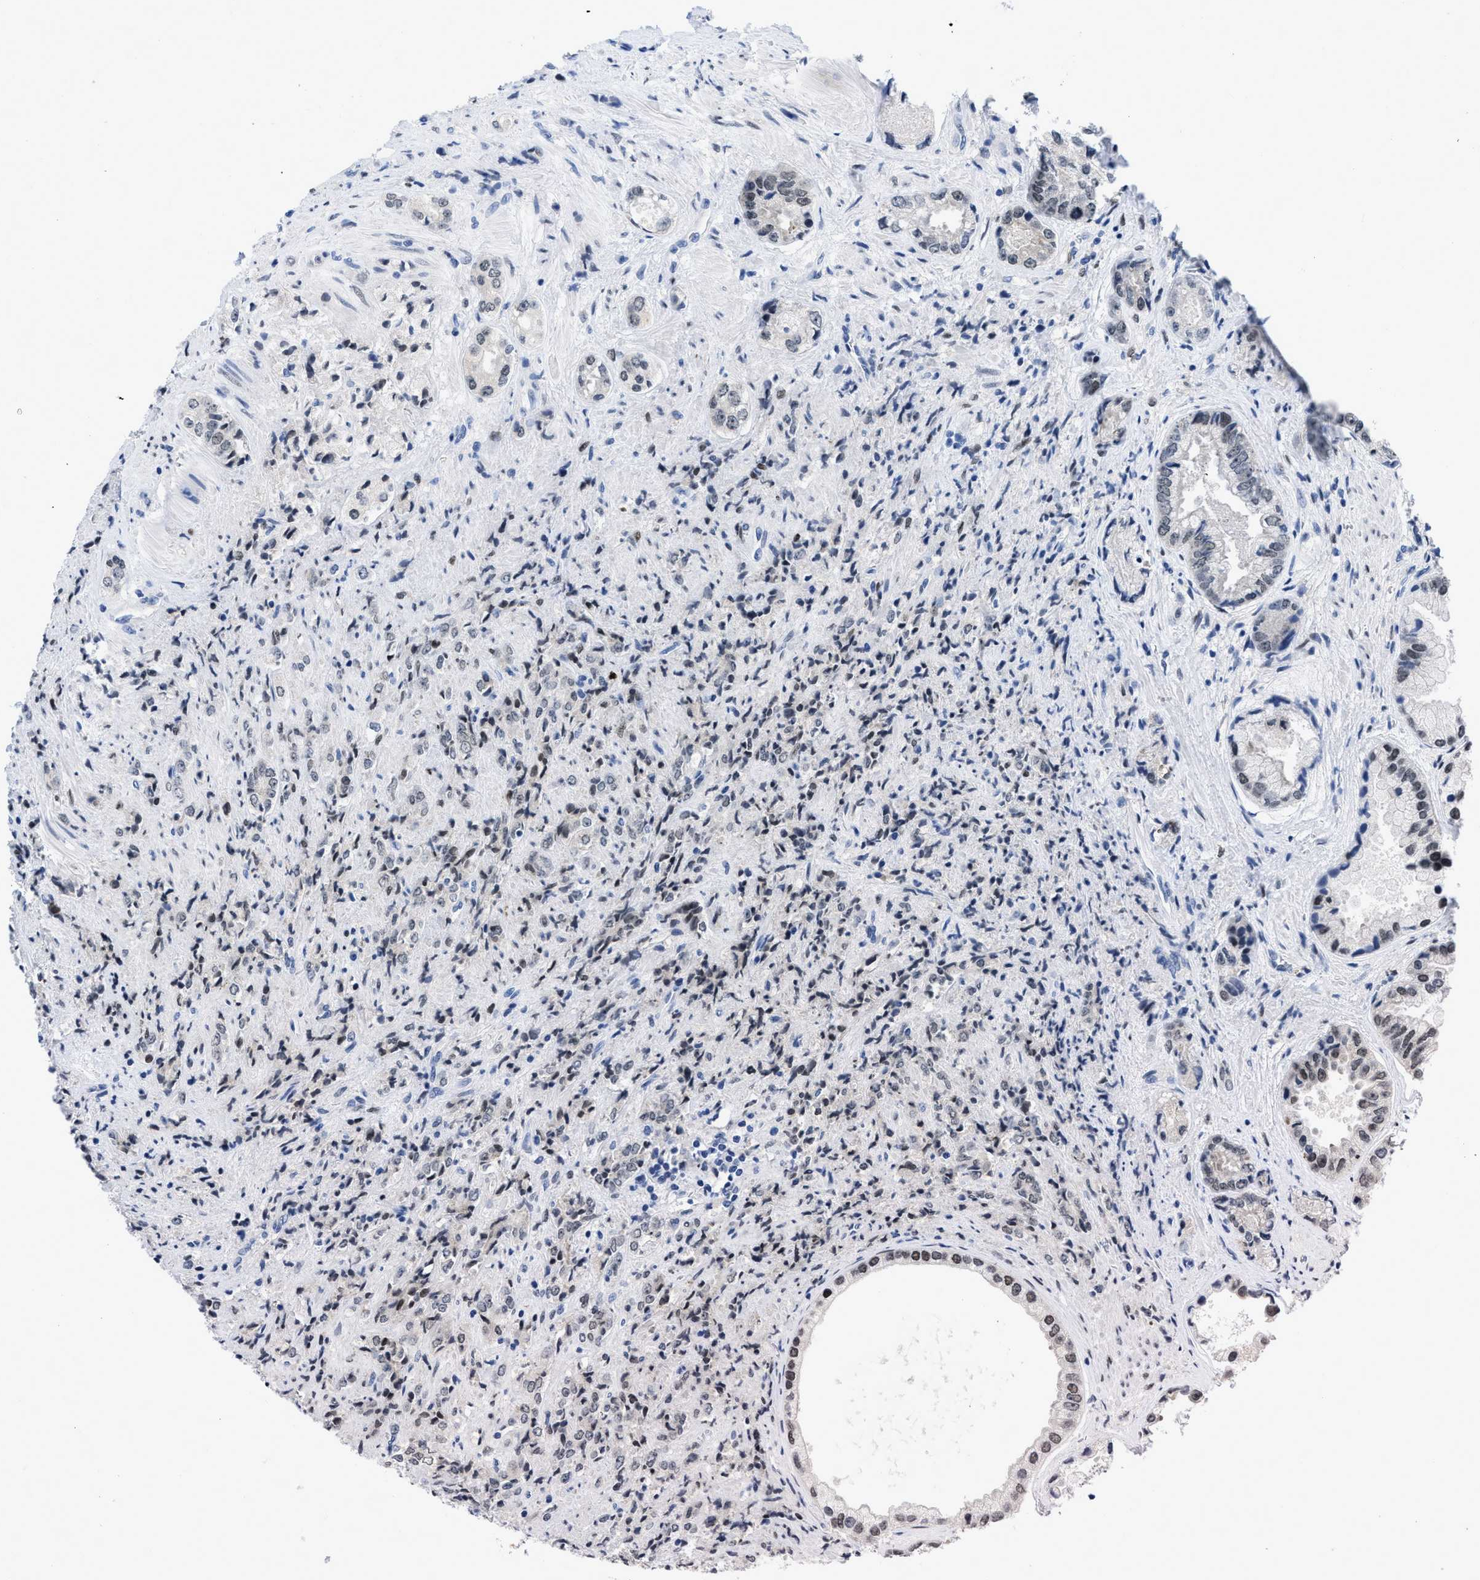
{"staining": {"intensity": "moderate", "quantity": "25%-75%", "location": "nuclear"}, "tissue": "prostate cancer", "cell_type": "Tumor cells", "image_type": "cancer", "snomed": [{"axis": "morphology", "description": "Adenocarcinoma, High grade"}, {"axis": "topography", "description": "Prostate"}], "caption": "Immunohistochemistry (IHC) staining of prostate adenocarcinoma (high-grade), which exhibits medium levels of moderate nuclear positivity in about 25%-75% of tumor cells indicating moderate nuclear protein expression. The staining was performed using DAB (brown) for protein detection and nuclei were counterstained in hematoxylin (blue).", "gene": "NFIX", "patient": {"sex": "male", "age": 61}}